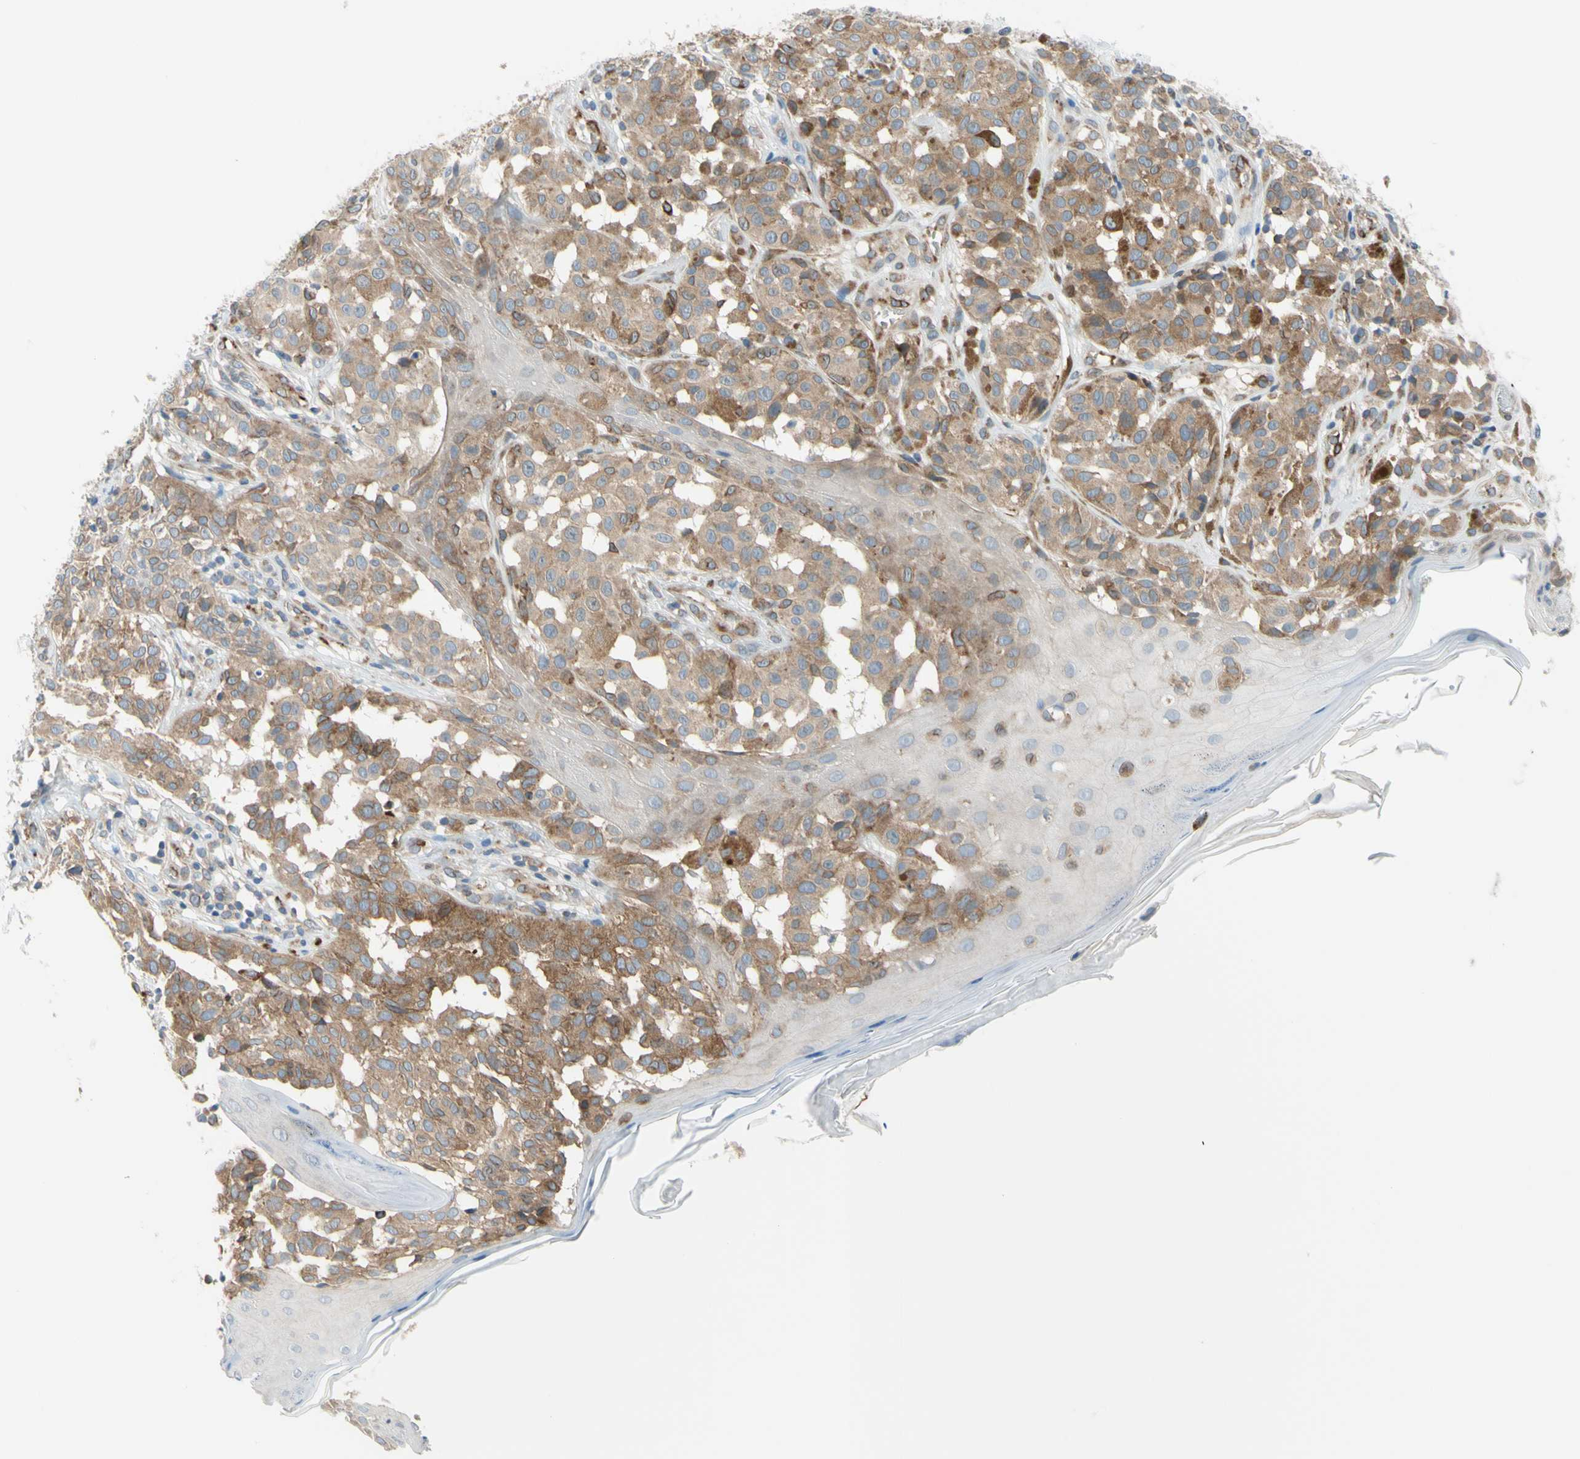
{"staining": {"intensity": "moderate", "quantity": ">75%", "location": "cytoplasmic/membranous"}, "tissue": "melanoma", "cell_type": "Tumor cells", "image_type": "cancer", "snomed": [{"axis": "morphology", "description": "Malignant melanoma, NOS"}, {"axis": "topography", "description": "Skin"}], "caption": "Tumor cells demonstrate medium levels of moderate cytoplasmic/membranous positivity in about >75% of cells in malignant melanoma. The protein is stained brown, and the nuclei are stained in blue (DAB (3,3'-diaminobenzidine) IHC with brightfield microscopy, high magnification).", "gene": "TRAF2", "patient": {"sex": "female", "age": 46}}